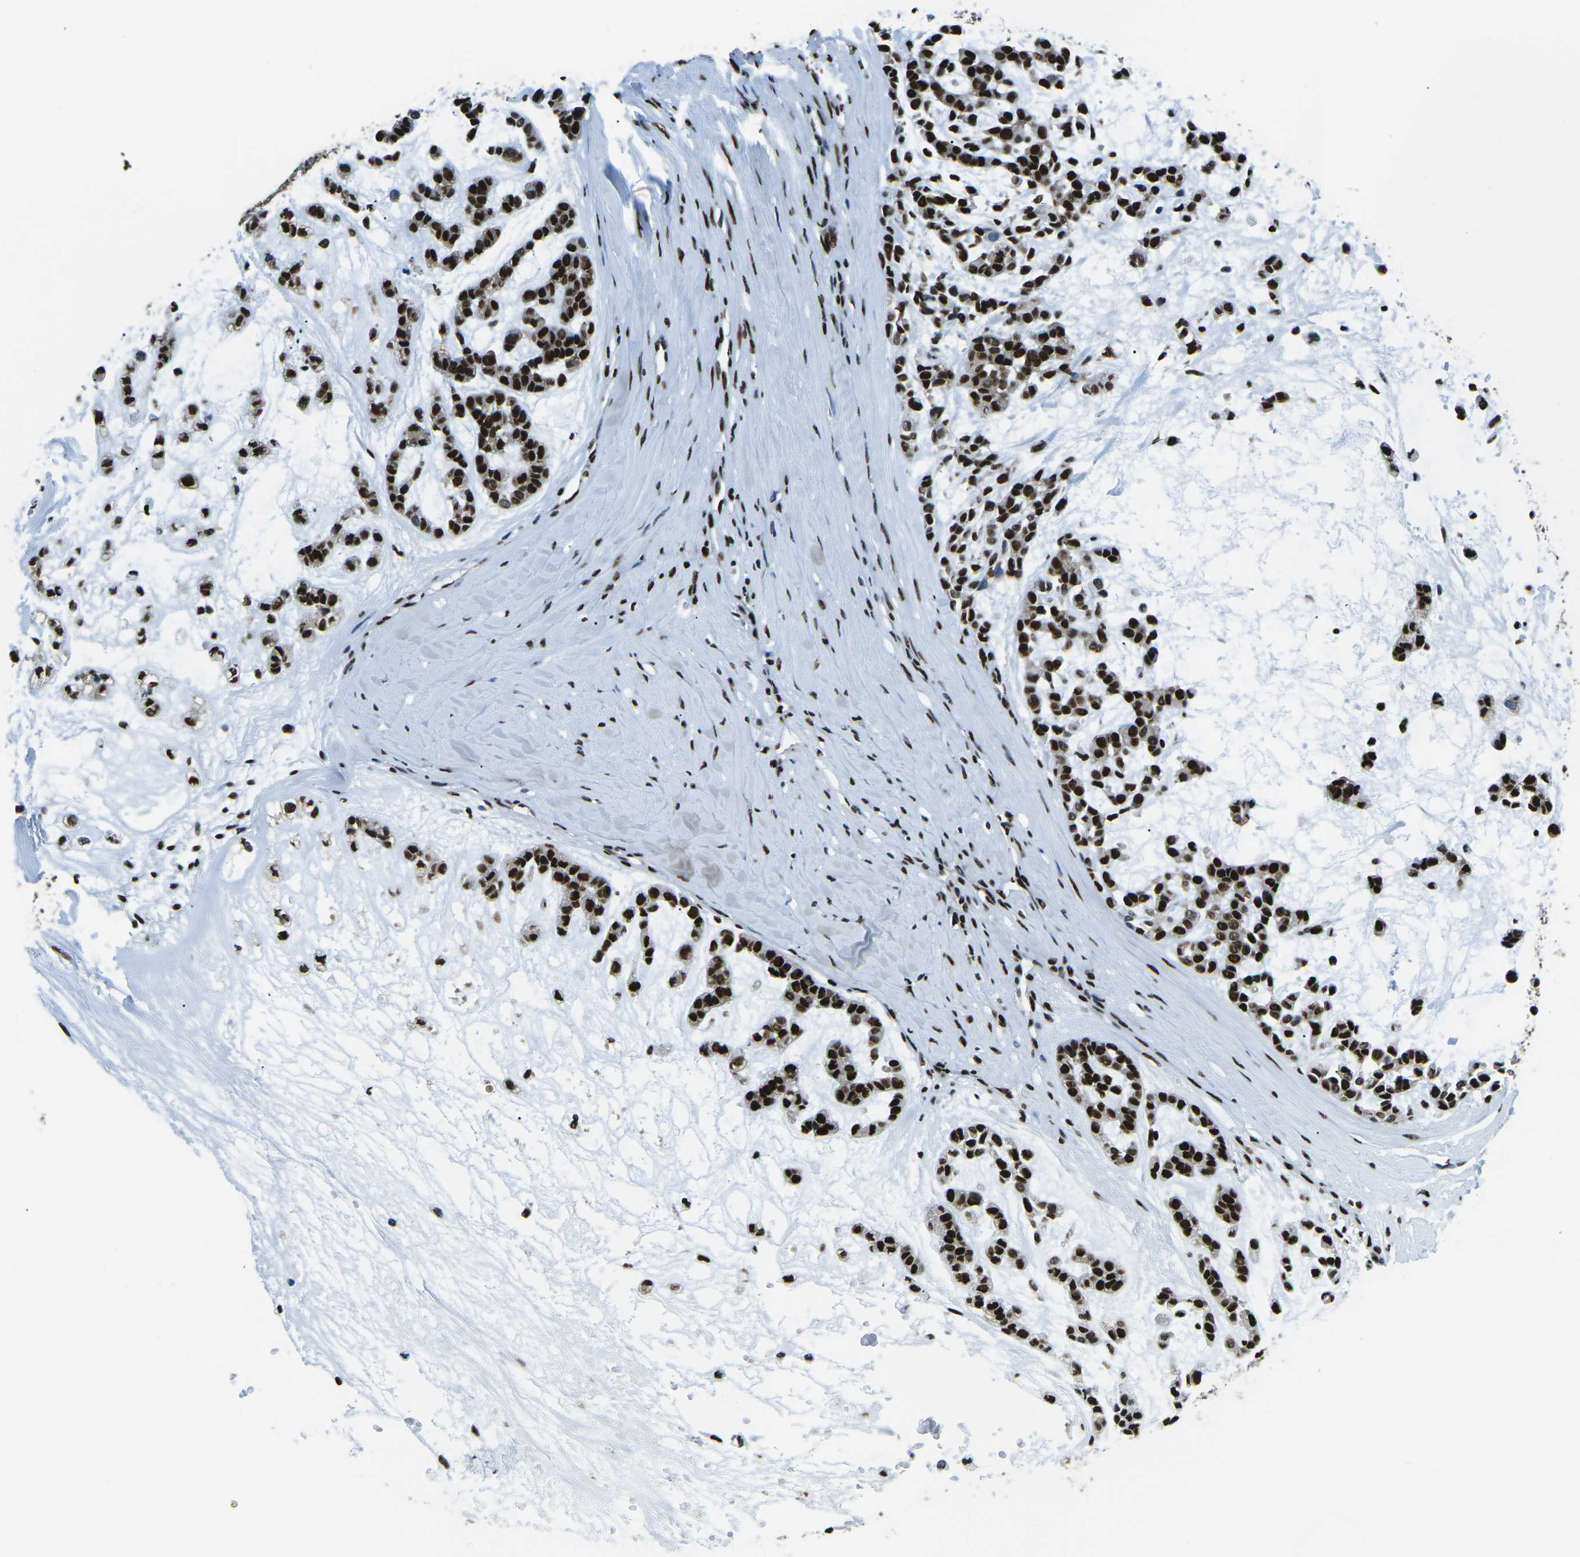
{"staining": {"intensity": "strong", "quantity": ">75%", "location": "nuclear"}, "tissue": "head and neck cancer", "cell_type": "Tumor cells", "image_type": "cancer", "snomed": [{"axis": "morphology", "description": "Adenocarcinoma, NOS"}, {"axis": "morphology", "description": "Adenoma, NOS"}, {"axis": "topography", "description": "Head-Neck"}], "caption": "Human head and neck adenoma stained with a brown dye exhibits strong nuclear positive staining in about >75% of tumor cells.", "gene": "HNRNPL", "patient": {"sex": "female", "age": 55}}